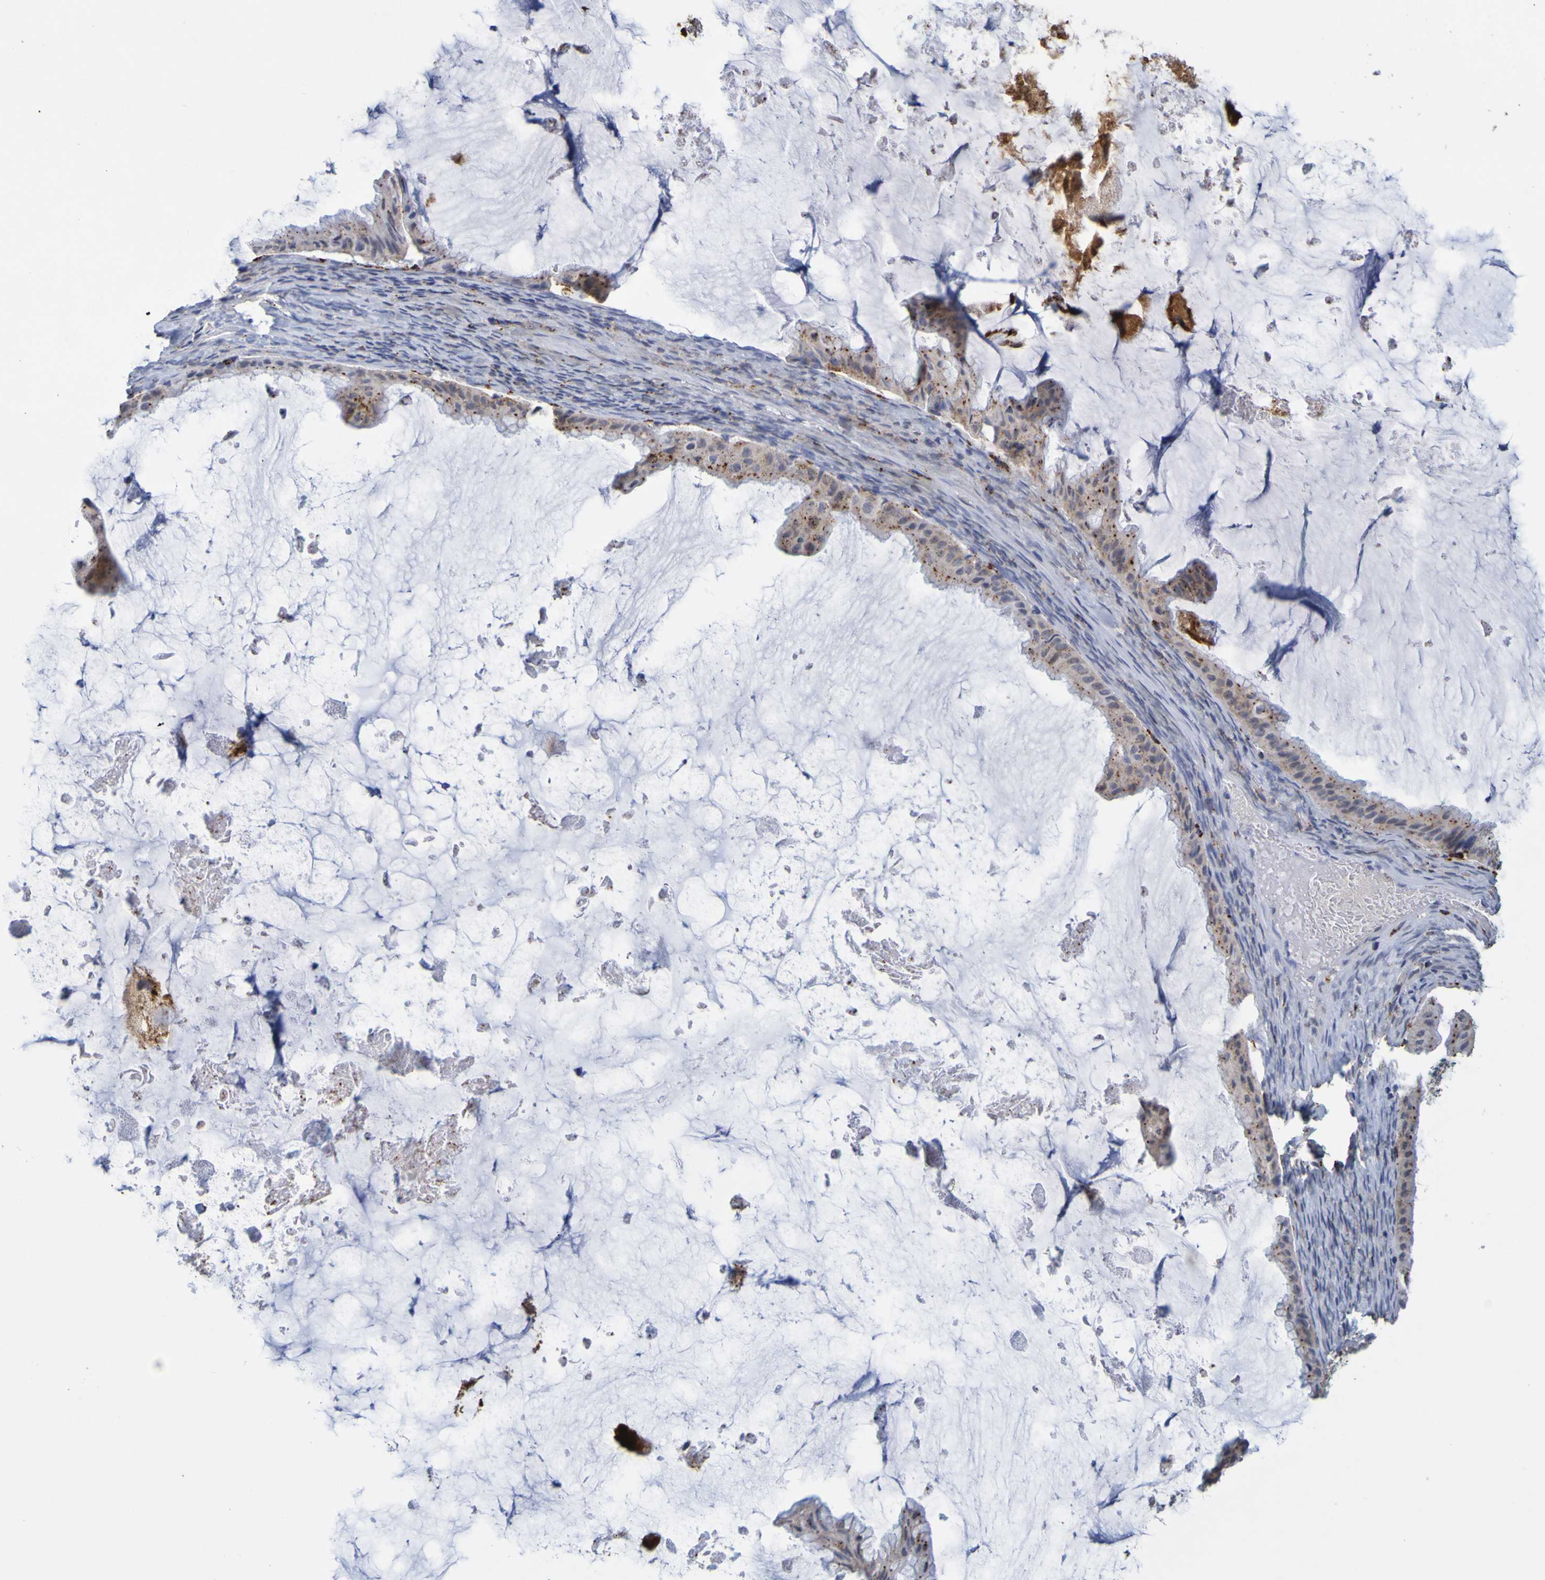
{"staining": {"intensity": "moderate", "quantity": "25%-75%", "location": "cytoplasmic/membranous"}, "tissue": "ovarian cancer", "cell_type": "Tumor cells", "image_type": "cancer", "snomed": [{"axis": "morphology", "description": "Cystadenocarcinoma, mucinous, NOS"}, {"axis": "topography", "description": "Ovary"}], "caption": "Ovarian mucinous cystadenocarcinoma stained for a protein demonstrates moderate cytoplasmic/membranous positivity in tumor cells.", "gene": "TPH1", "patient": {"sex": "female", "age": 61}}